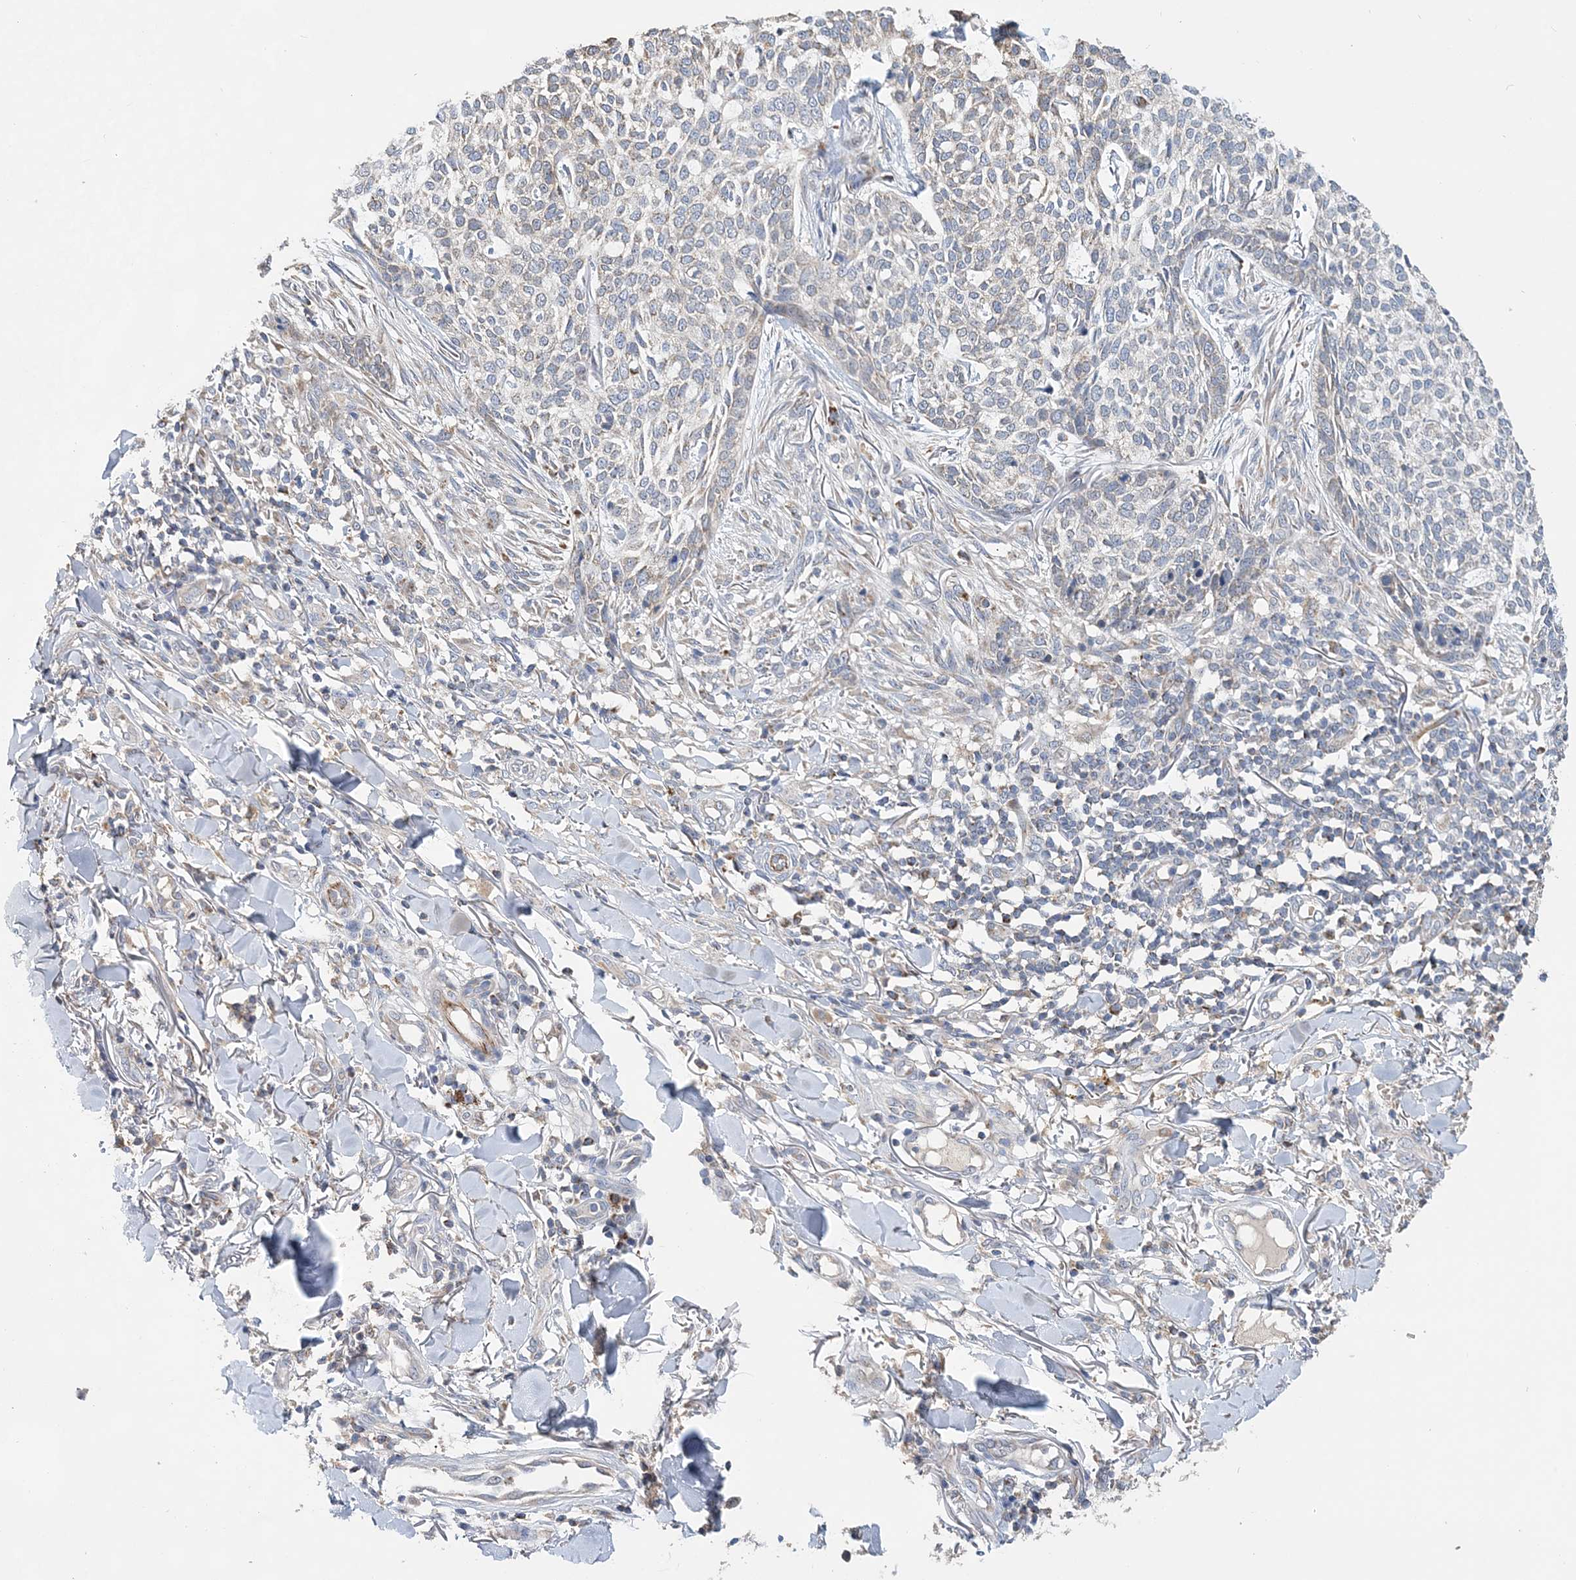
{"staining": {"intensity": "weak", "quantity": "<25%", "location": "cytoplasmic/membranous"}, "tissue": "skin cancer", "cell_type": "Tumor cells", "image_type": "cancer", "snomed": [{"axis": "morphology", "description": "Basal cell carcinoma"}, {"axis": "topography", "description": "Skin"}], "caption": "Immunohistochemical staining of human skin cancer (basal cell carcinoma) displays no significant staining in tumor cells.", "gene": "TRAPPC13", "patient": {"sex": "female", "age": 64}}